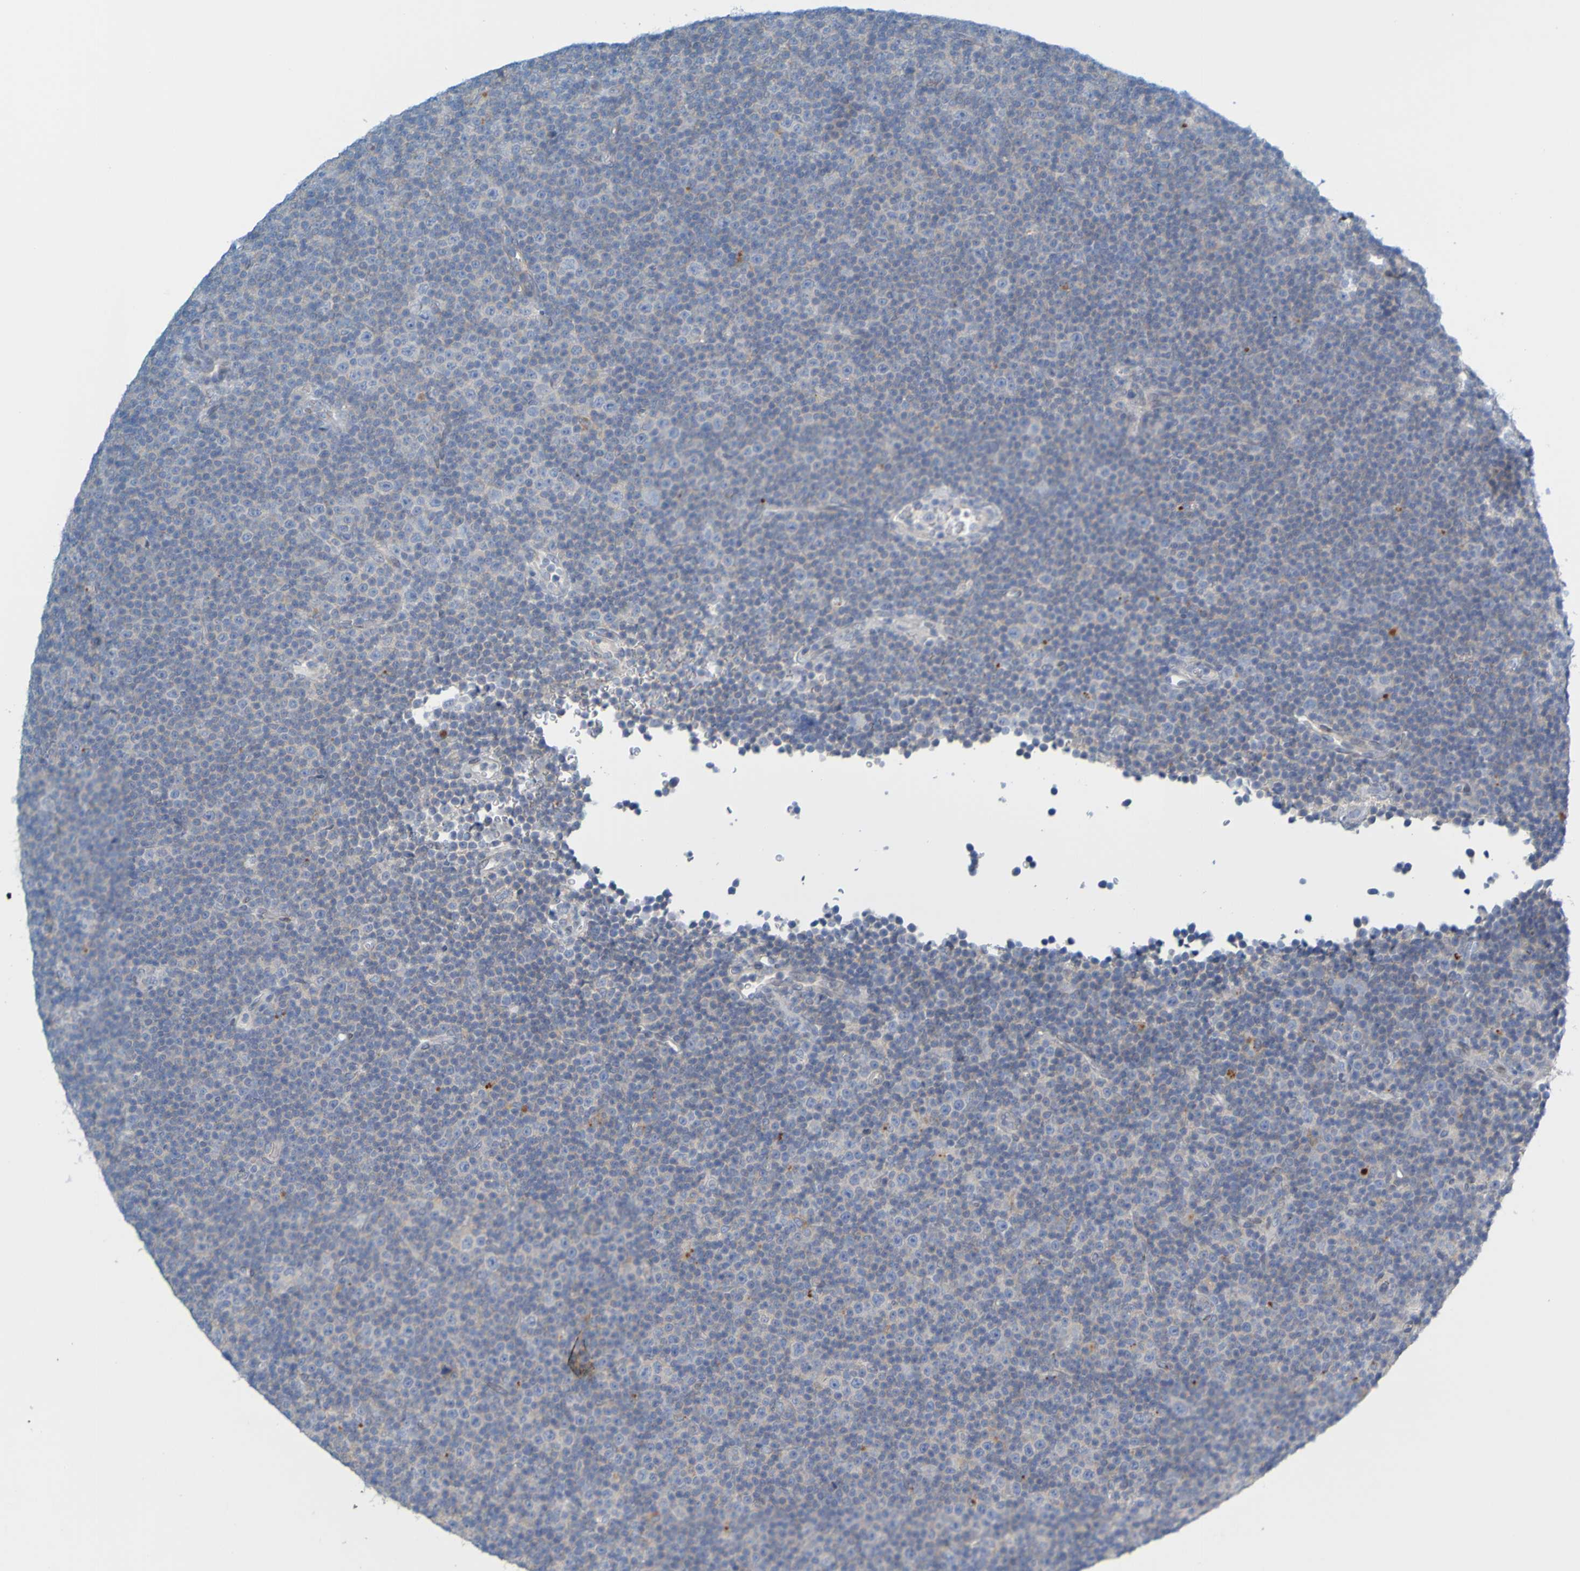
{"staining": {"intensity": "weak", "quantity": "<25%", "location": "cytoplasmic/membranous"}, "tissue": "lymphoma", "cell_type": "Tumor cells", "image_type": "cancer", "snomed": [{"axis": "morphology", "description": "Malignant lymphoma, non-Hodgkin's type, Low grade"}, {"axis": "topography", "description": "Lymph node"}], "caption": "An image of human lymphoma is negative for staining in tumor cells.", "gene": "MAG", "patient": {"sex": "female", "age": 67}}